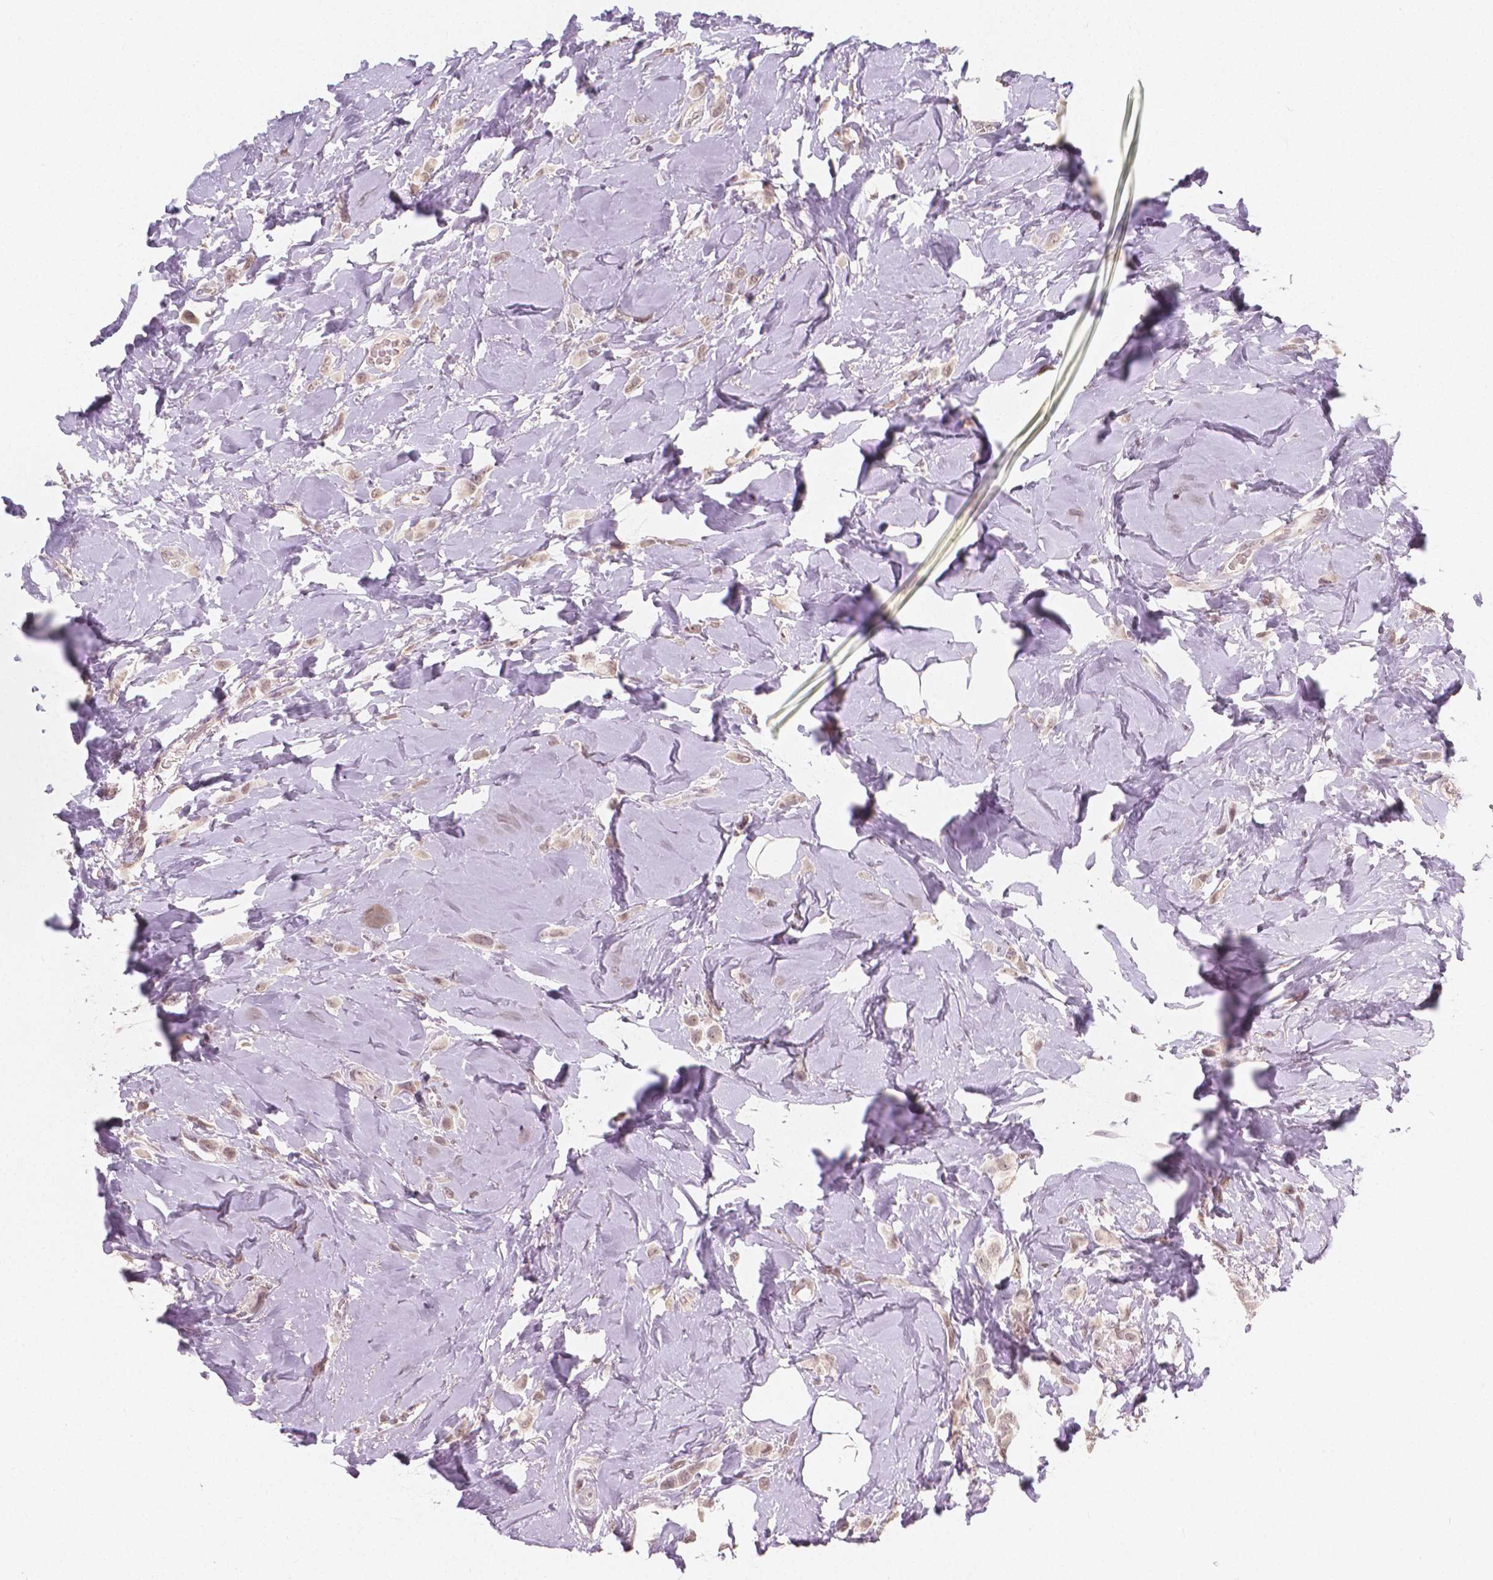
{"staining": {"intensity": "weak", "quantity": ">75%", "location": "nuclear"}, "tissue": "breast cancer", "cell_type": "Tumor cells", "image_type": "cancer", "snomed": [{"axis": "morphology", "description": "Lobular carcinoma"}, {"axis": "topography", "description": "Breast"}], "caption": "Protein expression analysis of lobular carcinoma (breast) demonstrates weak nuclear staining in approximately >75% of tumor cells.", "gene": "NOLC1", "patient": {"sex": "female", "age": 66}}